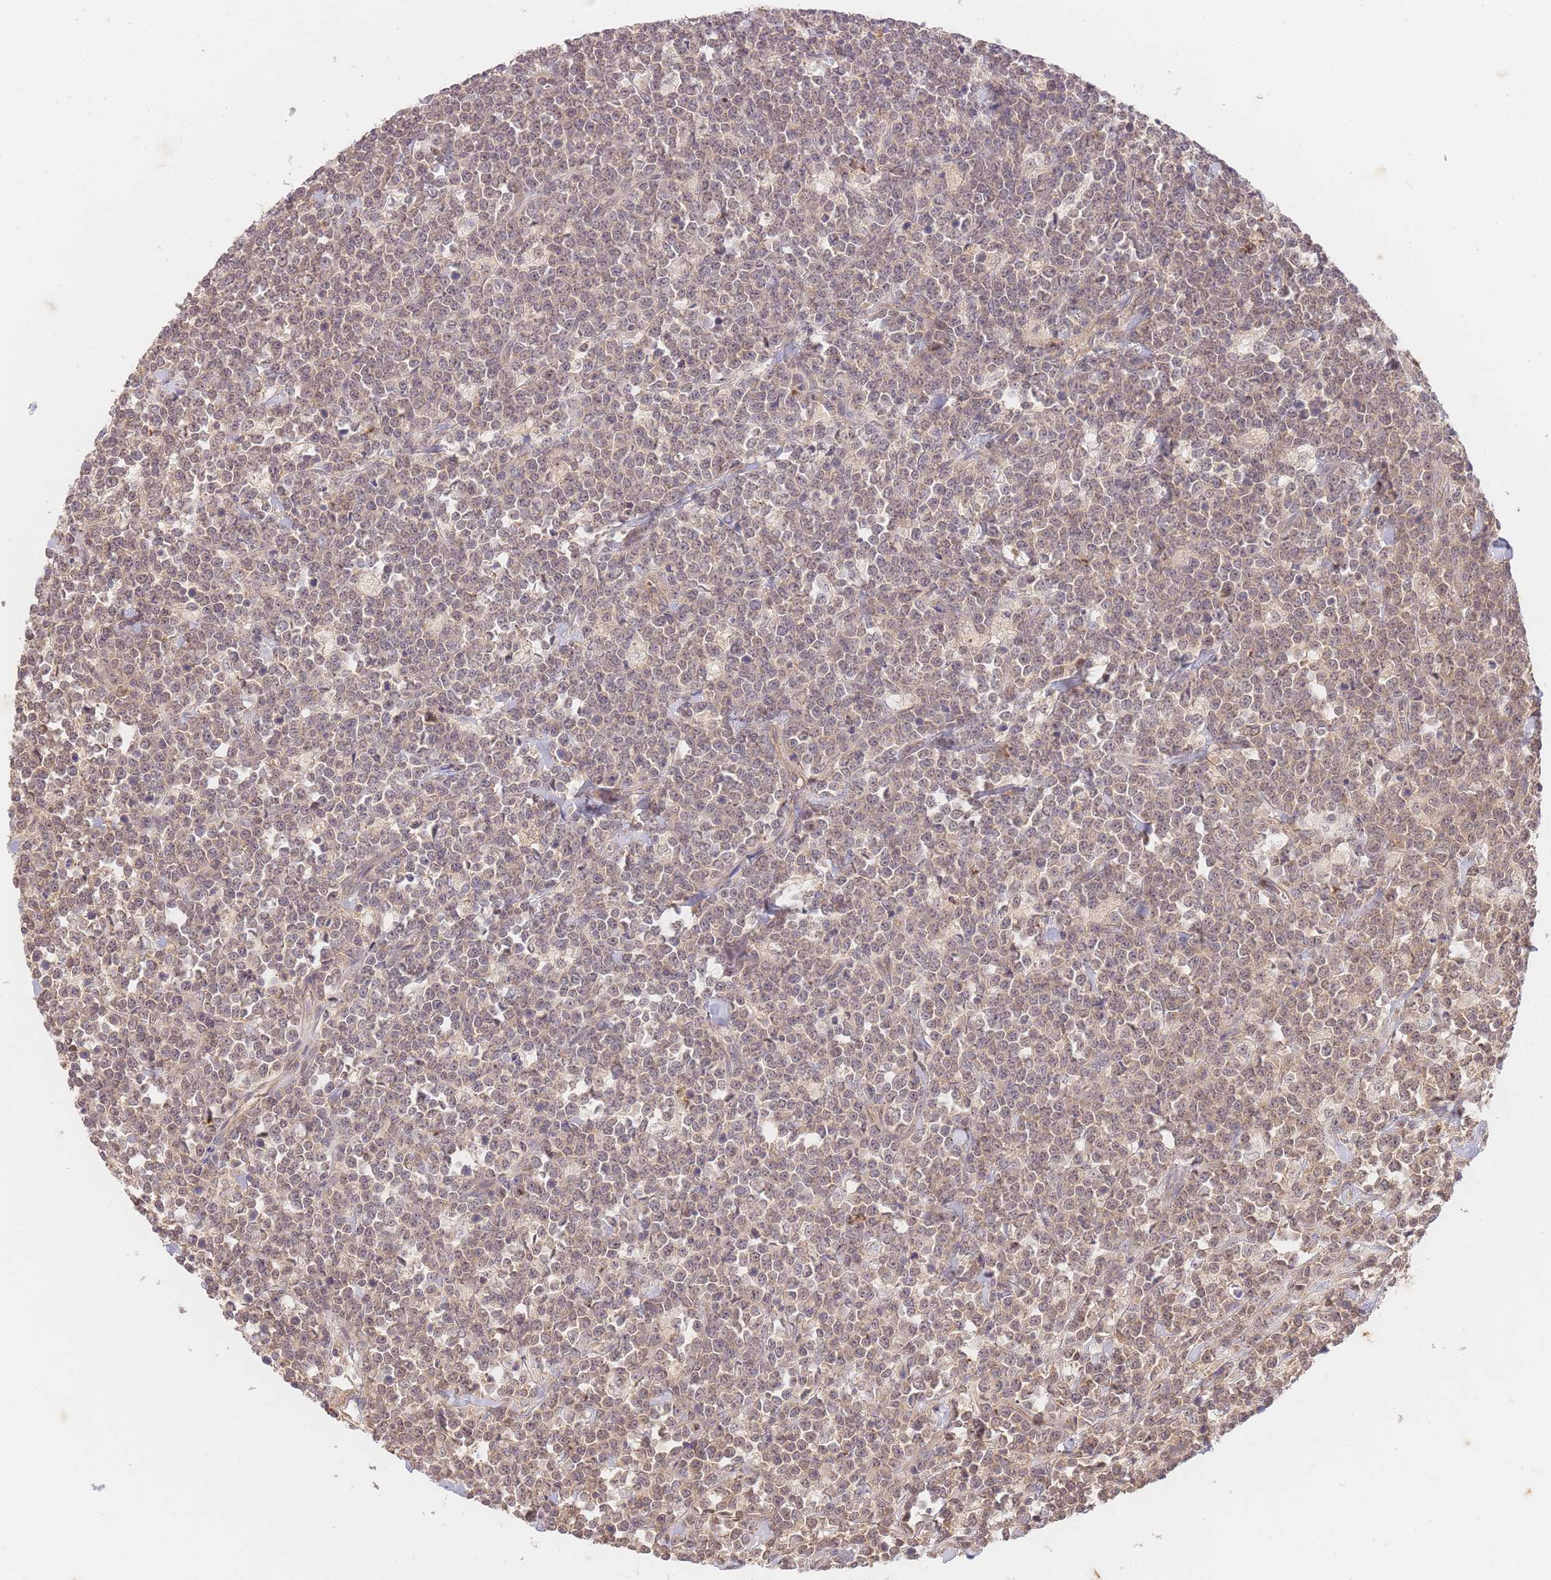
{"staining": {"intensity": "weak", "quantity": "25%-75%", "location": "cytoplasmic/membranous,nuclear"}, "tissue": "lymphoma", "cell_type": "Tumor cells", "image_type": "cancer", "snomed": [{"axis": "morphology", "description": "Malignant lymphoma, non-Hodgkin's type, High grade"}, {"axis": "topography", "description": "Small intestine"}], "caption": "Protein staining by IHC exhibits weak cytoplasmic/membranous and nuclear positivity in about 25%-75% of tumor cells in lymphoma. The protein of interest is shown in brown color, while the nuclei are stained blue.", "gene": "ST8SIA4", "patient": {"sex": "male", "age": 8}}